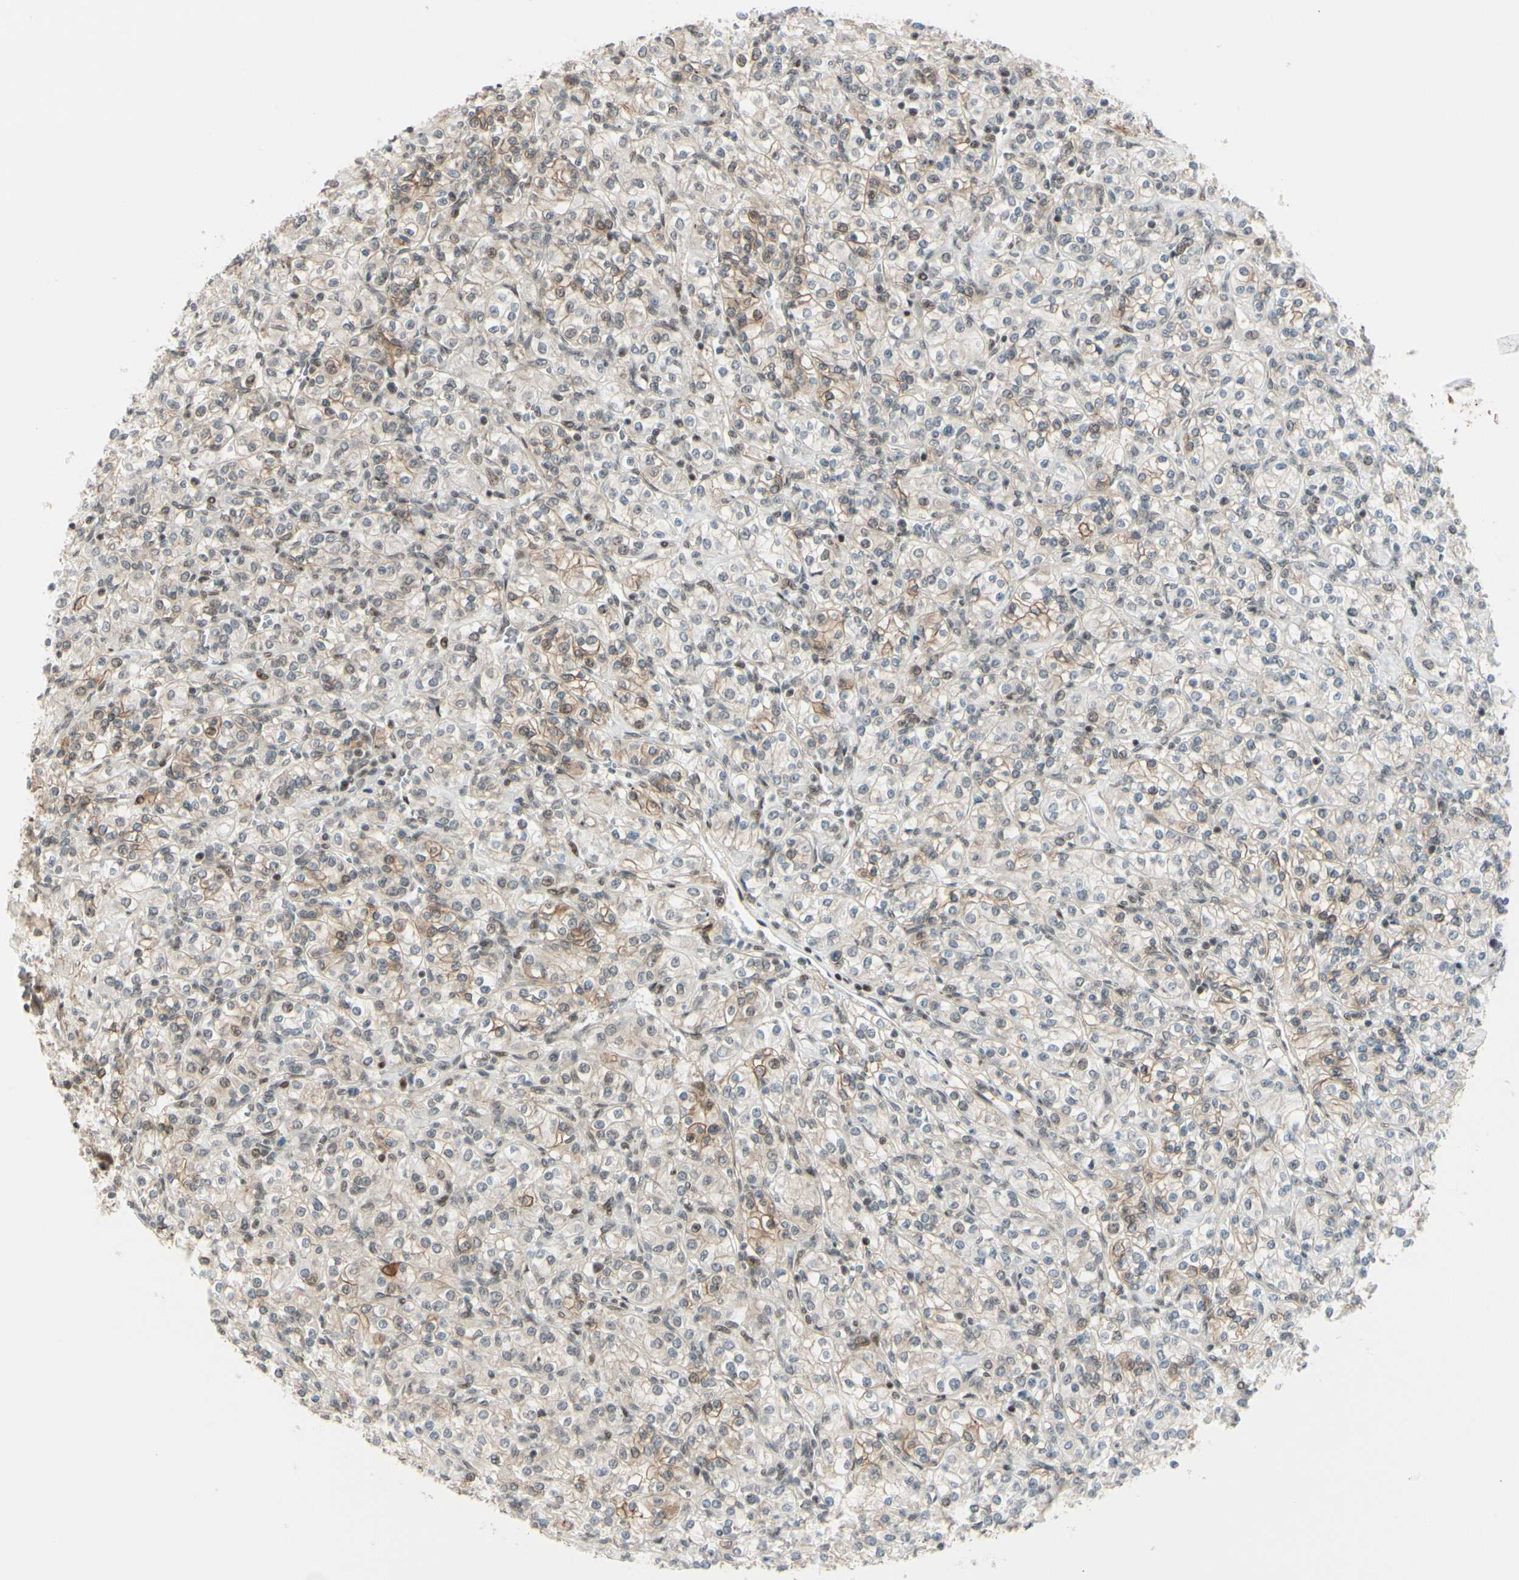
{"staining": {"intensity": "weak", "quantity": ">75%", "location": "cytoplasmic/membranous"}, "tissue": "renal cancer", "cell_type": "Tumor cells", "image_type": "cancer", "snomed": [{"axis": "morphology", "description": "Adenocarcinoma, NOS"}, {"axis": "topography", "description": "Kidney"}], "caption": "A brown stain shows weak cytoplasmic/membranous staining of a protein in human renal cancer tumor cells.", "gene": "BRMS1", "patient": {"sex": "male", "age": 77}}